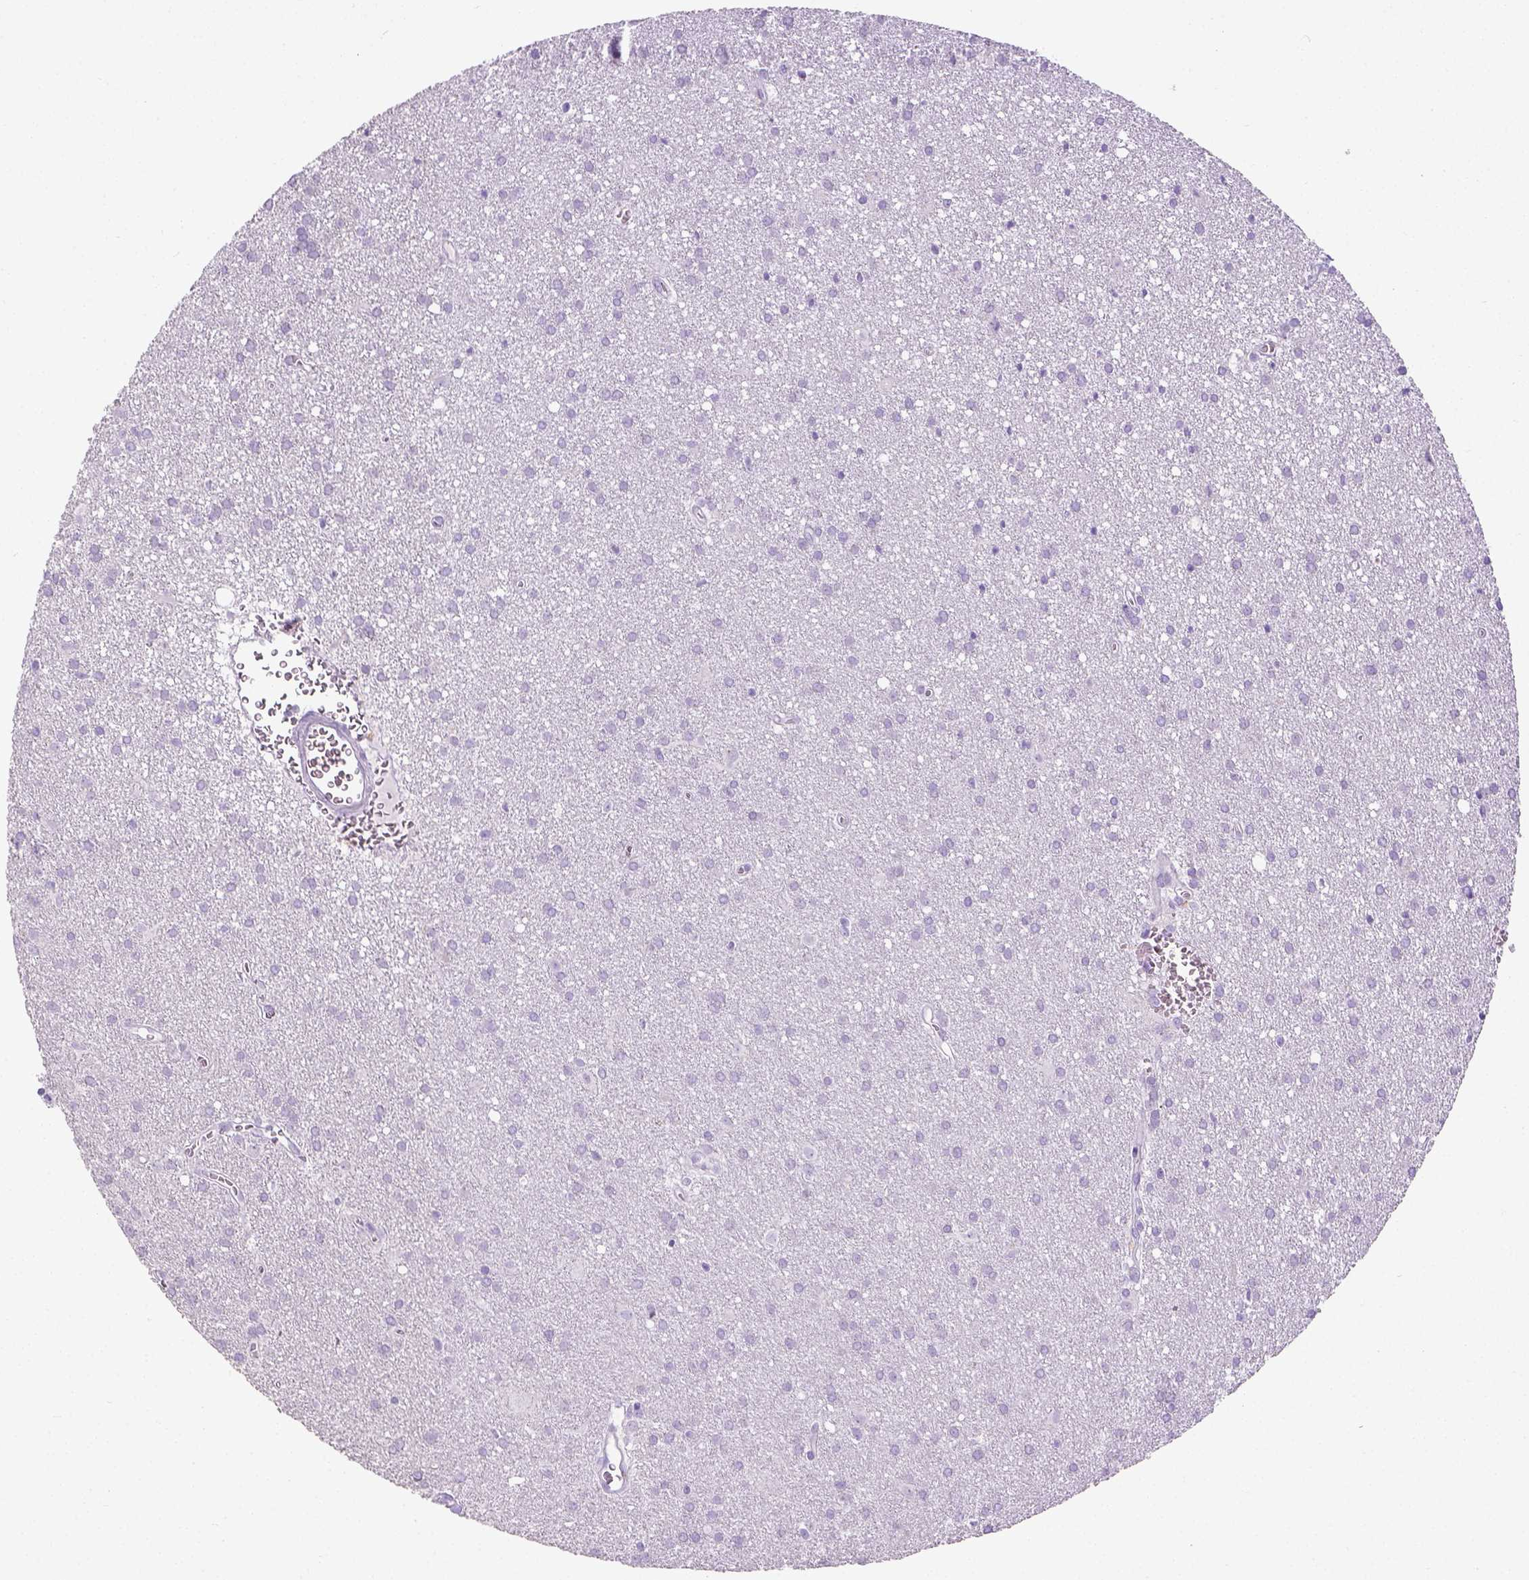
{"staining": {"intensity": "negative", "quantity": "none", "location": "none"}, "tissue": "glioma", "cell_type": "Tumor cells", "image_type": "cancer", "snomed": [{"axis": "morphology", "description": "Glioma, malignant, Low grade"}, {"axis": "topography", "description": "Brain"}], "caption": "An IHC micrograph of glioma is shown. There is no staining in tumor cells of glioma.", "gene": "LGSN", "patient": {"sex": "male", "age": 58}}